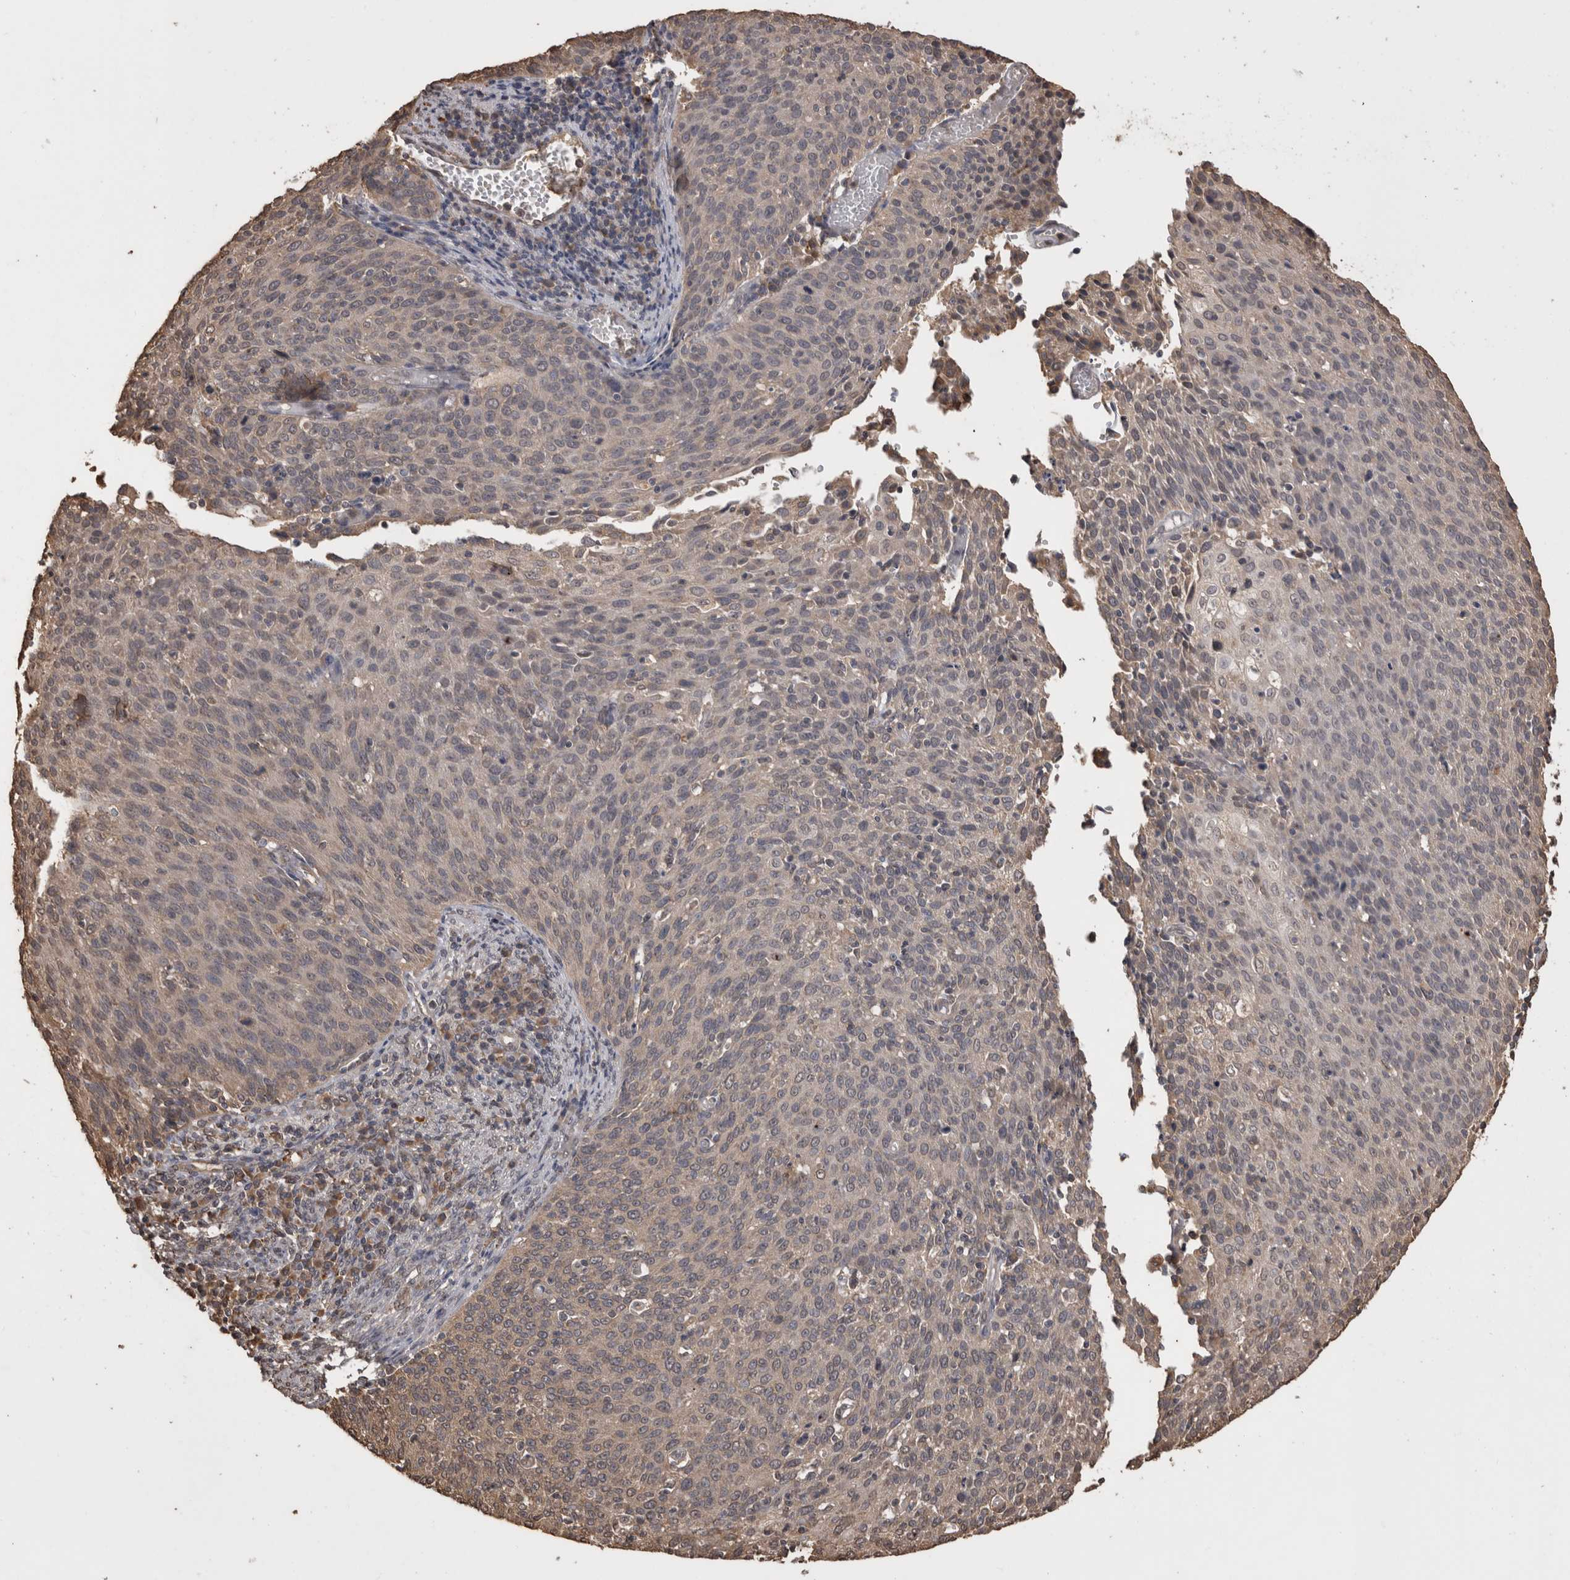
{"staining": {"intensity": "weak", "quantity": "25%-75%", "location": "cytoplasmic/membranous"}, "tissue": "cervical cancer", "cell_type": "Tumor cells", "image_type": "cancer", "snomed": [{"axis": "morphology", "description": "Squamous cell carcinoma, NOS"}, {"axis": "topography", "description": "Cervix"}], "caption": "A micrograph of human squamous cell carcinoma (cervical) stained for a protein shows weak cytoplasmic/membranous brown staining in tumor cells.", "gene": "SOCS5", "patient": {"sex": "female", "age": 38}}